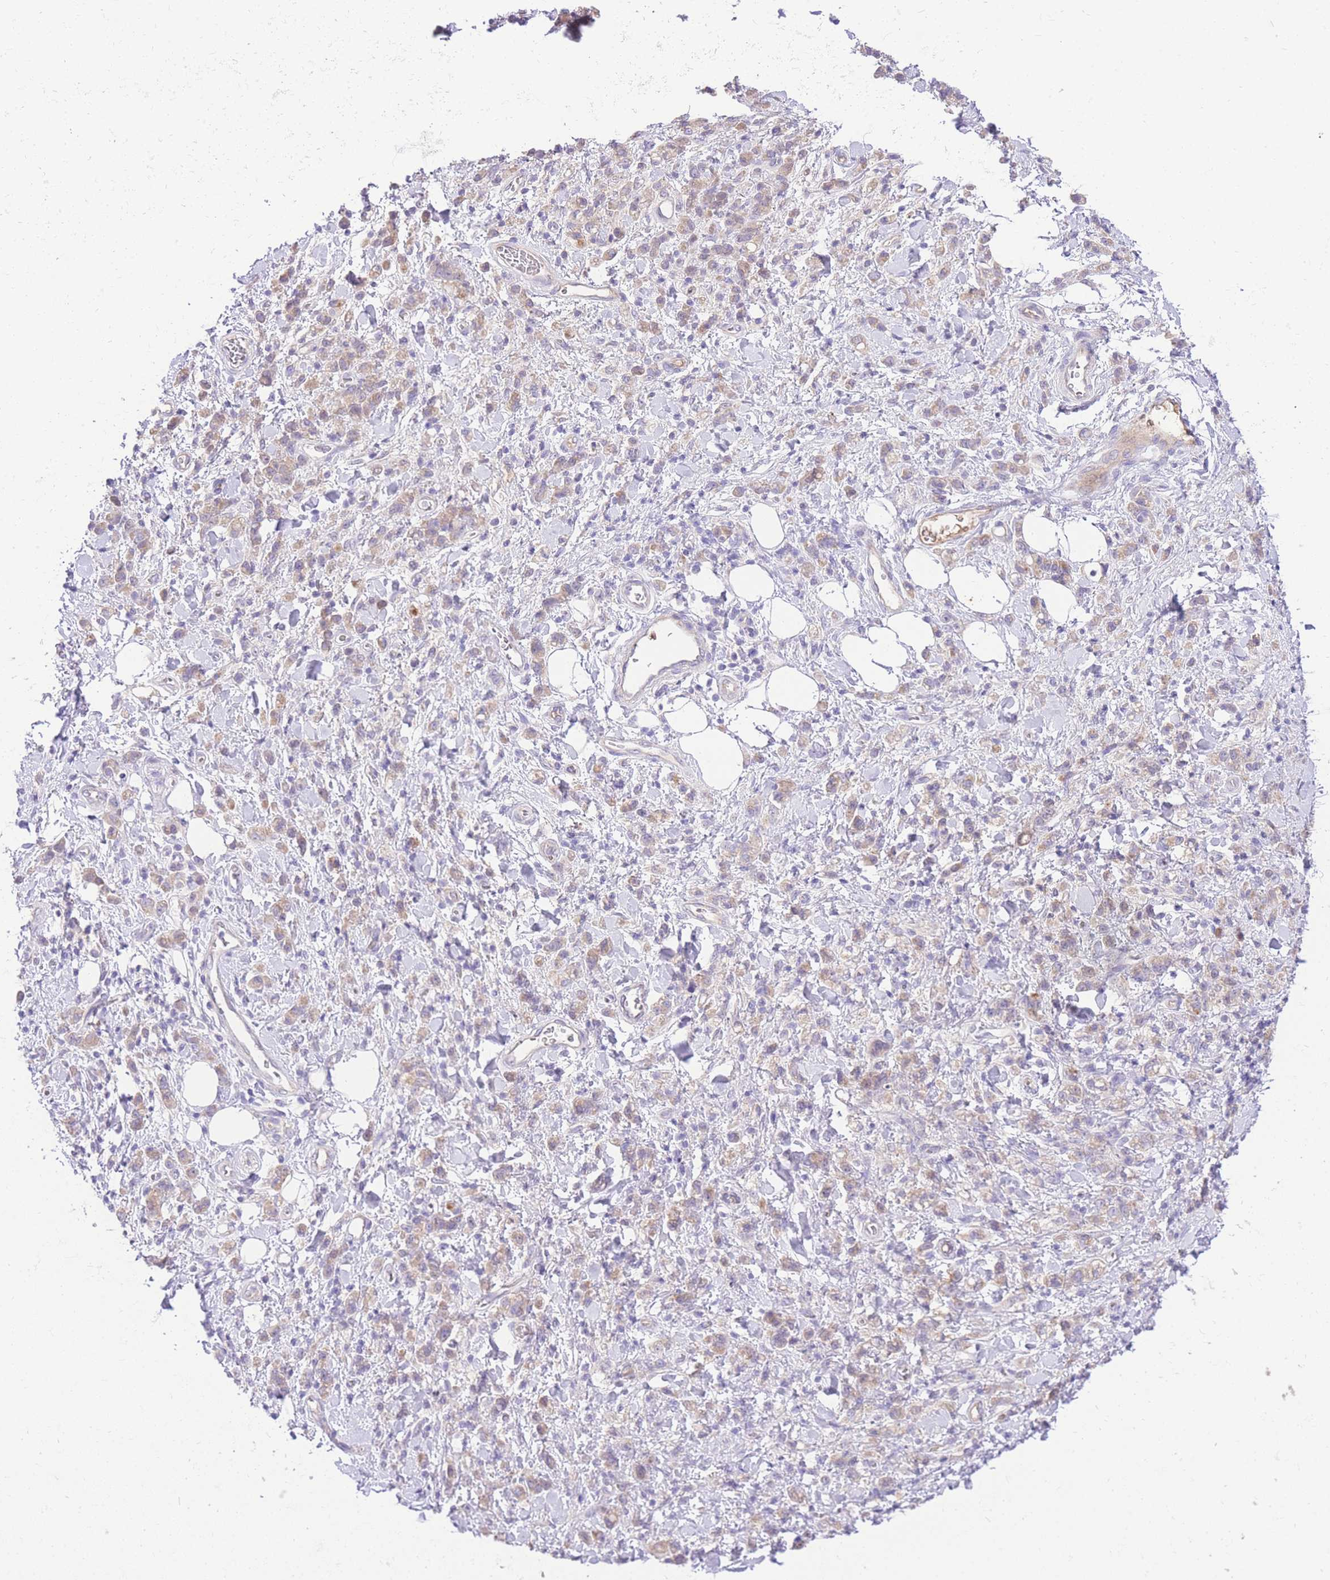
{"staining": {"intensity": "moderate", "quantity": "25%-75%", "location": "cytoplasmic/membranous"}, "tissue": "stomach cancer", "cell_type": "Tumor cells", "image_type": "cancer", "snomed": [{"axis": "morphology", "description": "Adenocarcinoma, NOS"}, {"axis": "topography", "description": "Stomach"}], "caption": "Protein expression by immunohistochemistry (IHC) demonstrates moderate cytoplasmic/membranous staining in approximately 25%-75% of tumor cells in adenocarcinoma (stomach).", "gene": "LIPH", "patient": {"sex": "male", "age": 77}}